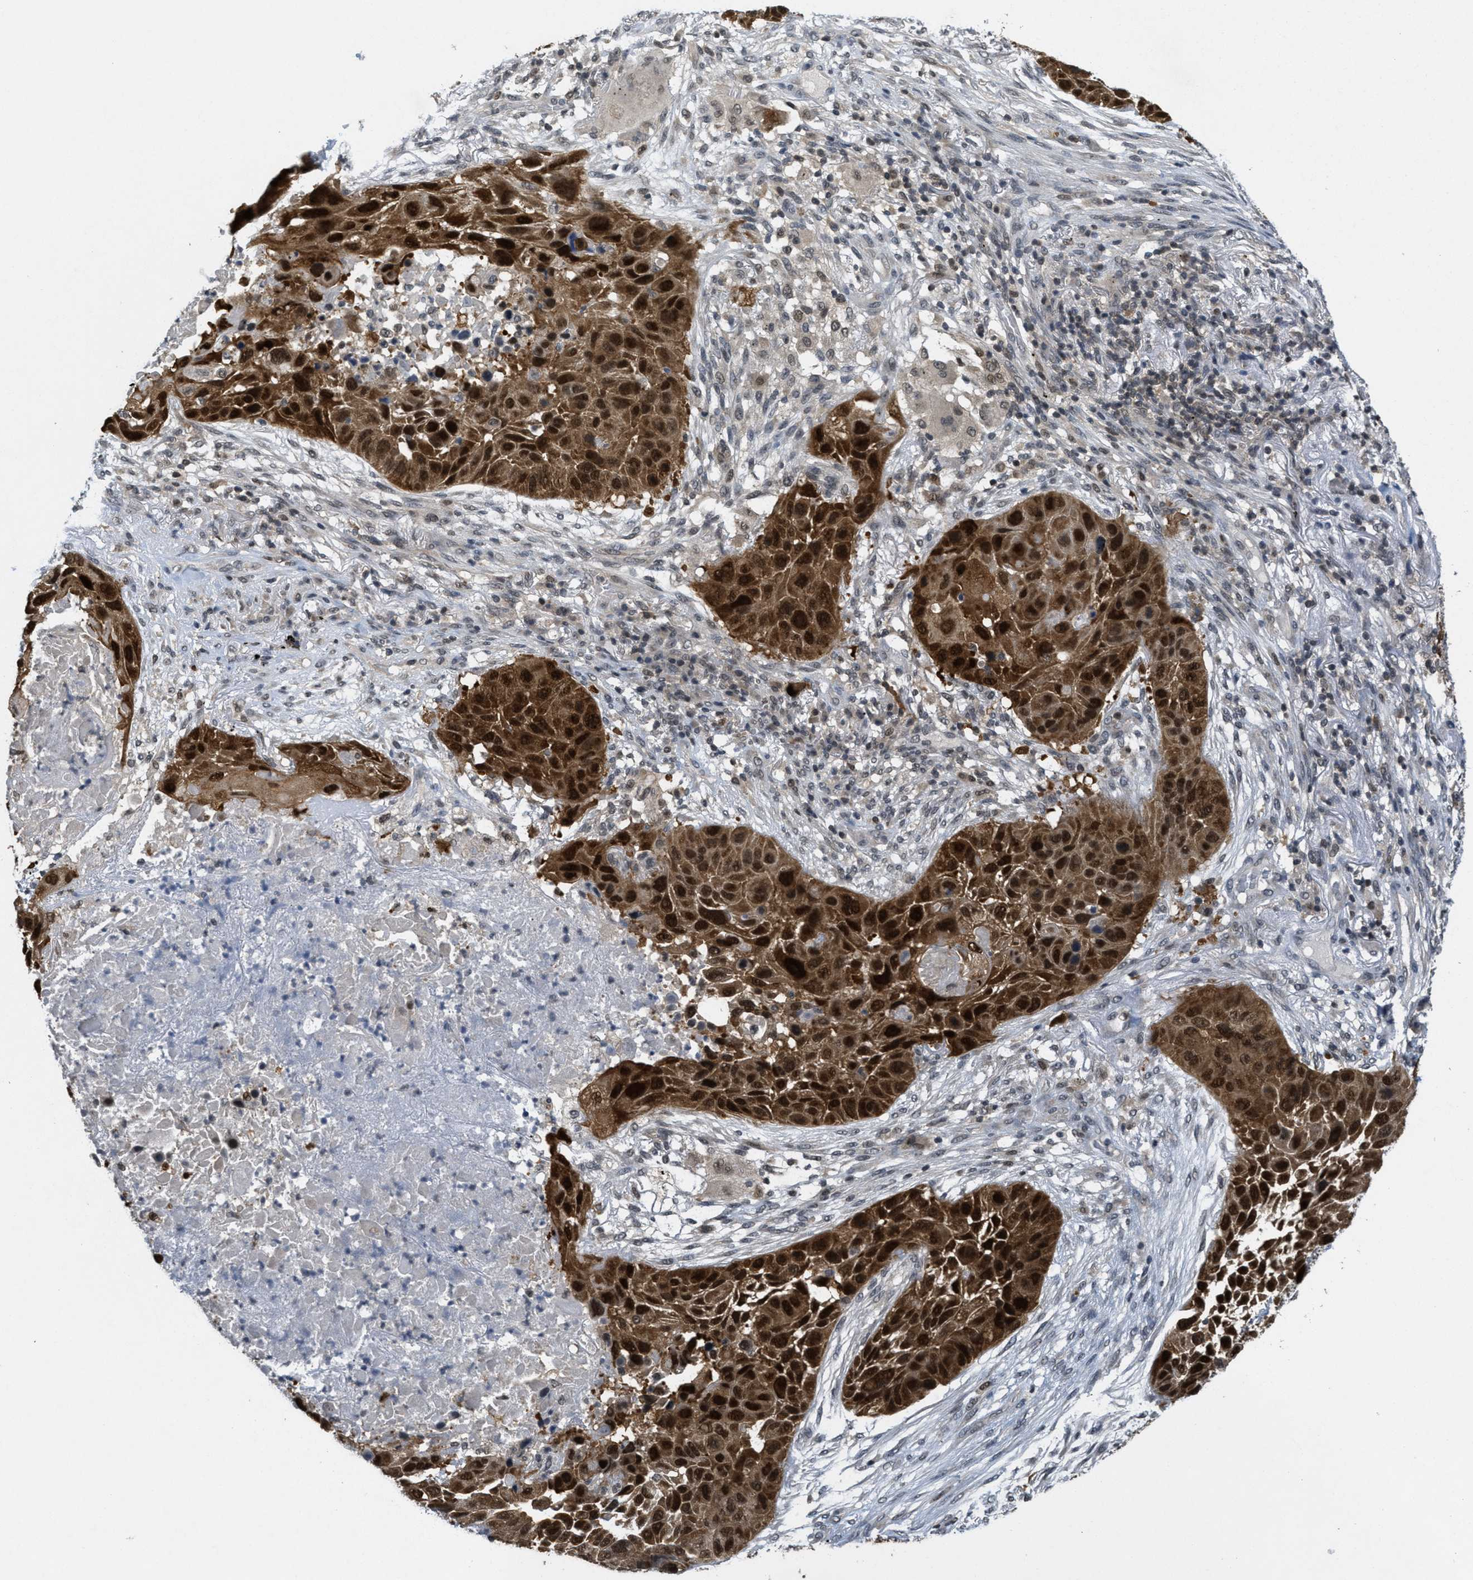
{"staining": {"intensity": "strong", "quantity": ">75%", "location": "cytoplasmic/membranous,nuclear"}, "tissue": "lung cancer", "cell_type": "Tumor cells", "image_type": "cancer", "snomed": [{"axis": "morphology", "description": "Squamous cell carcinoma, NOS"}, {"axis": "topography", "description": "Lung"}], "caption": "Immunohistochemical staining of lung squamous cell carcinoma demonstrates strong cytoplasmic/membranous and nuclear protein staining in about >75% of tumor cells.", "gene": "DNAJB1", "patient": {"sex": "male", "age": 57}}